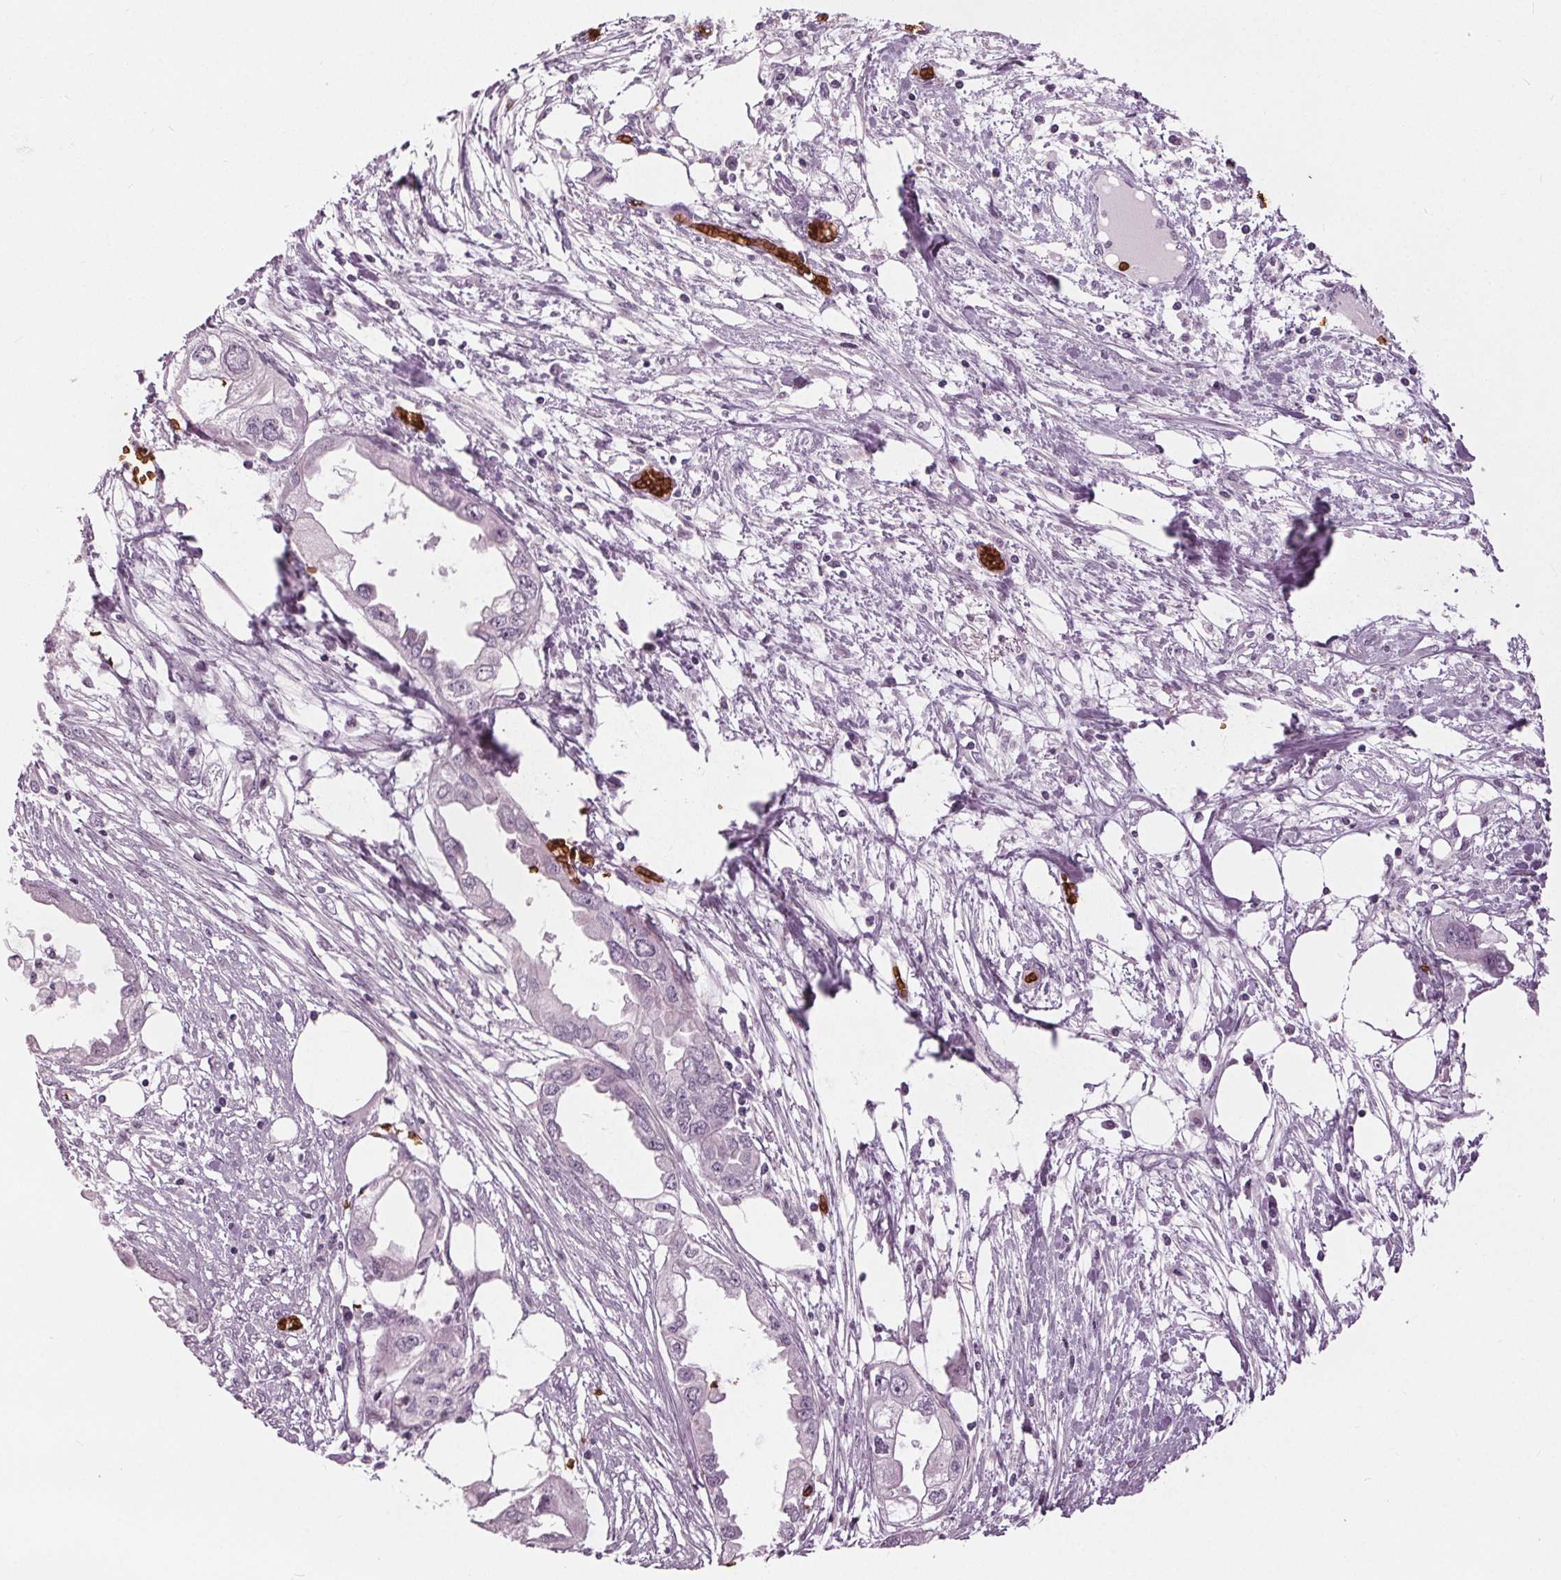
{"staining": {"intensity": "negative", "quantity": "none", "location": "none"}, "tissue": "endometrial cancer", "cell_type": "Tumor cells", "image_type": "cancer", "snomed": [{"axis": "morphology", "description": "Adenocarcinoma, NOS"}, {"axis": "morphology", "description": "Adenocarcinoma, metastatic, NOS"}, {"axis": "topography", "description": "Adipose tissue"}, {"axis": "topography", "description": "Endometrium"}], "caption": "A high-resolution image shows immunohistochemistry (IHC) staining of endometrial adenocarcinoma, which reveals no significant expression in tumor cells.", "gene": "SLC4A1", "patient": {"sex": "female", "age": 67}}